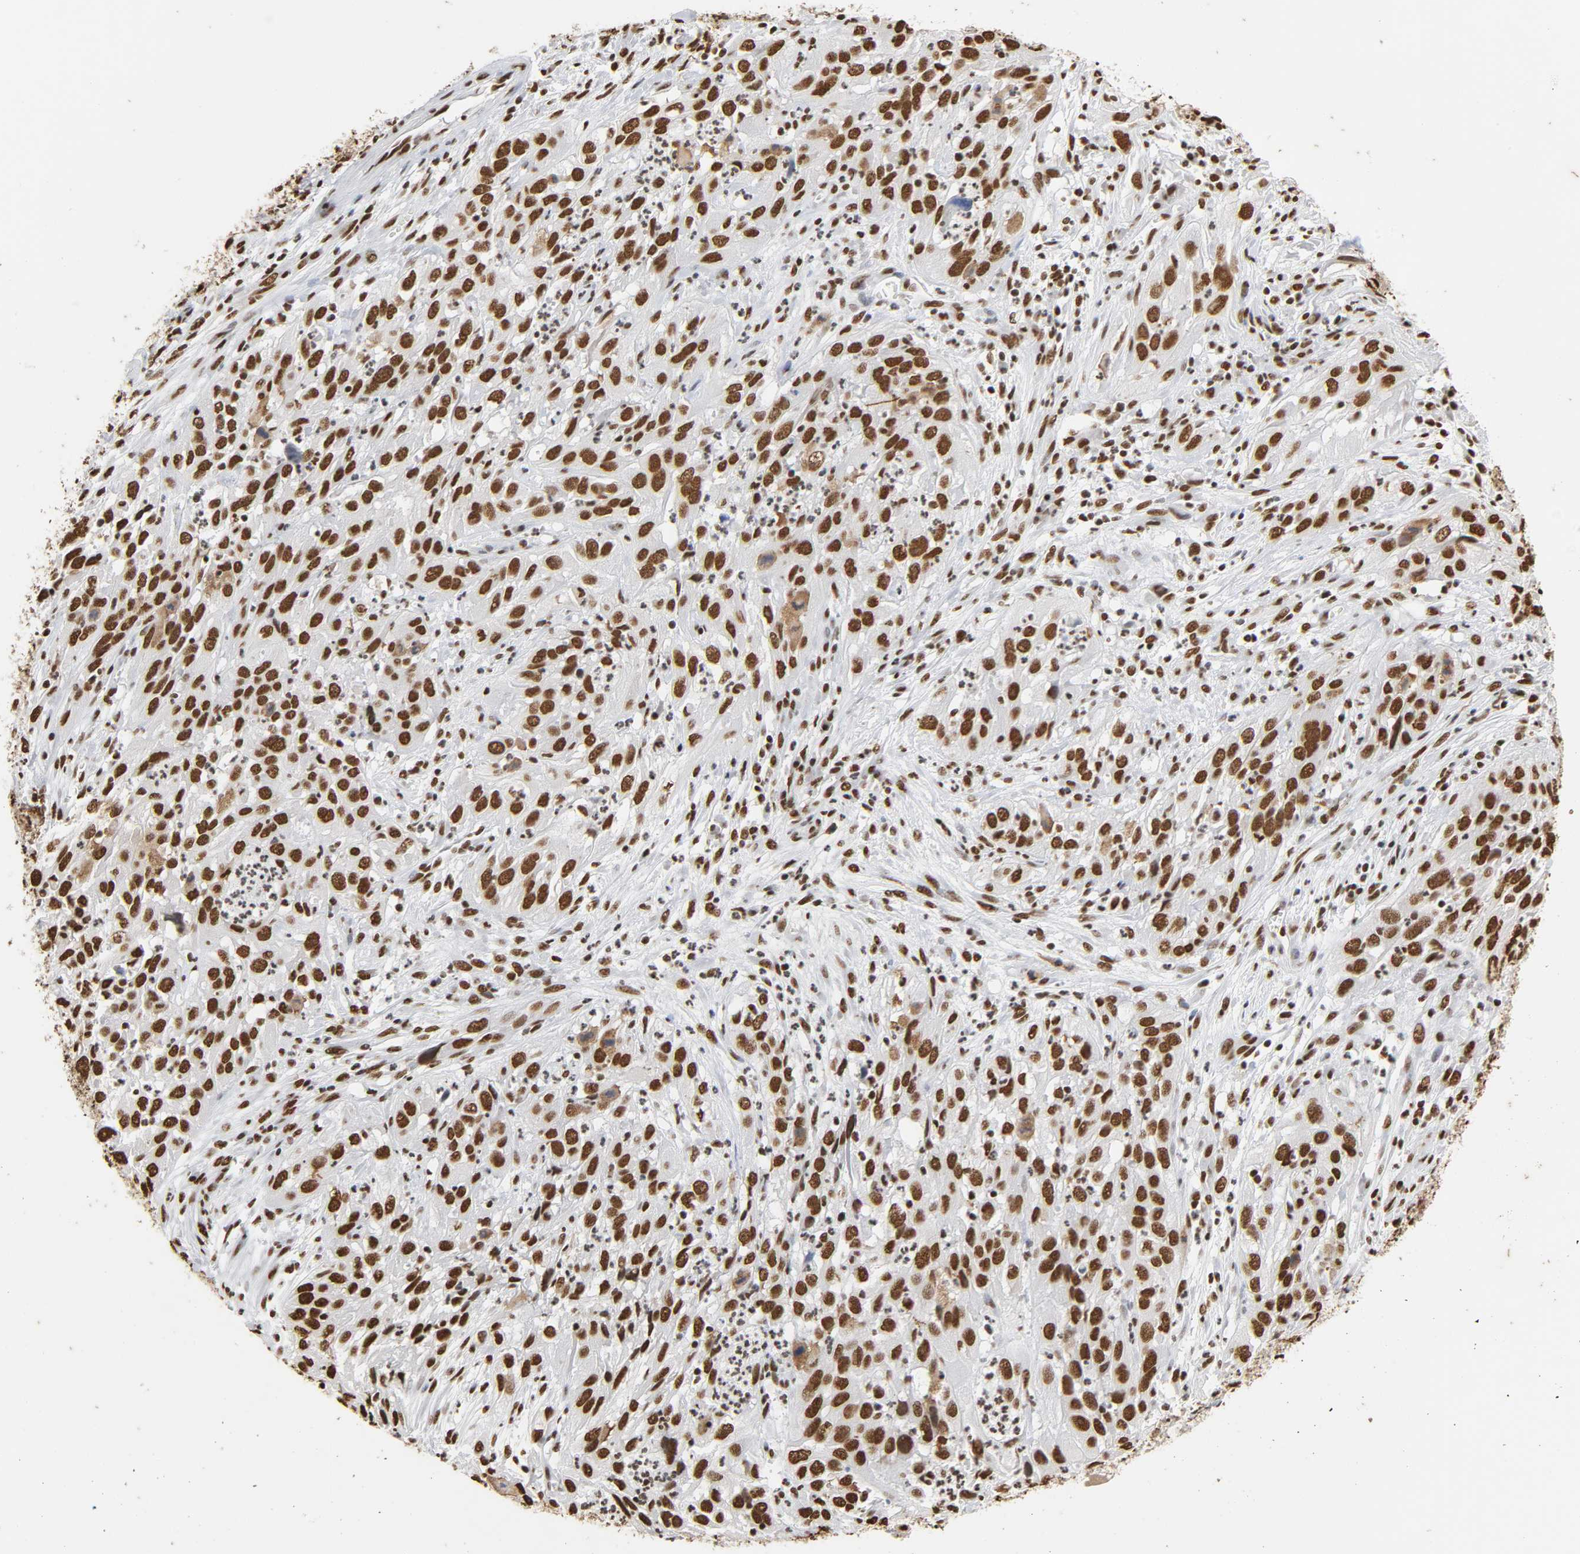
{"staining": {"intensity": "strong", "quantity": ">75%", "location": "nuclear"}, "tissue": "cervical cancer", "cell_type": "Tumor cells", "image_type": "cancer", "snomed": [{"axis": "morphology", "description": "Squamous cell carcinoma, NOS"}, {"axis": "topography", "description": "Cervix"}], "caption": "Immunohistochemical staining of human cervical cancer exhibits strong nuclear protein expression in approximately >75% of tumor cells.", "gene": "HNRNPC", "patient": {"sex": "female", "age": 32}}